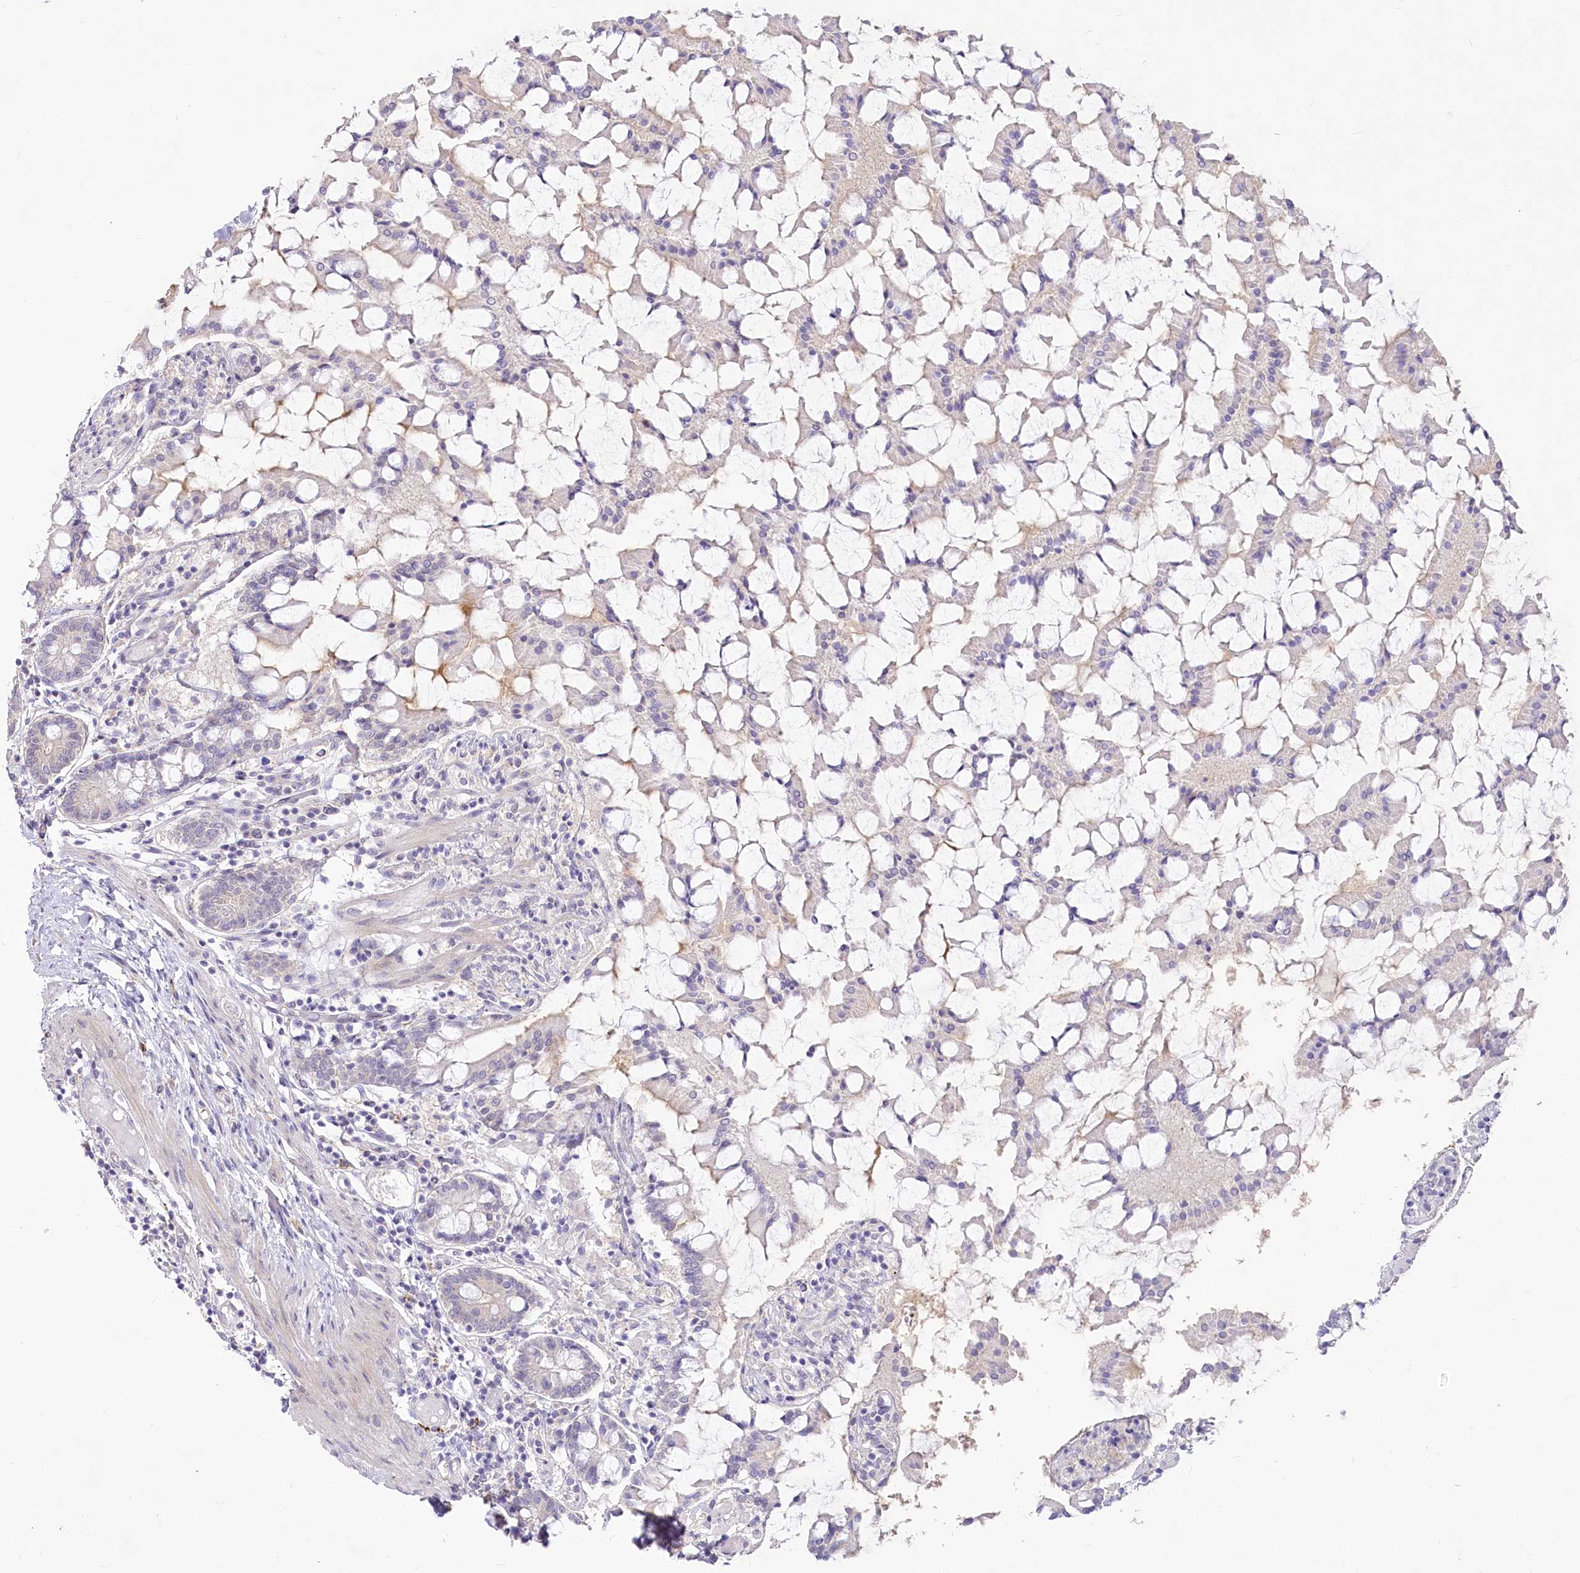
{"staining": {"intensity": "moderate", "quantity": "25%-75%", "location": "cytoplasmic/membranous"}, "tissue": "small intestine", "cell_type": "Glandular cells", "image_type": "normal", "snomed": [{"axis": "morphology", "description": "Normal tissue, NOS"}, {"axis": "topography", "description": "Small intestine"}], "caption": "A brown stain labels moderate cytoplasmic/membranous staining of a protein in glandular cells of benign small intestine. (DAB (3,3'-diaminobenzidine) = brown stain, brightfield microscopy at high magnification).", "gene": "EFHC2", "patient": {"sex": "male", "age": 41}}